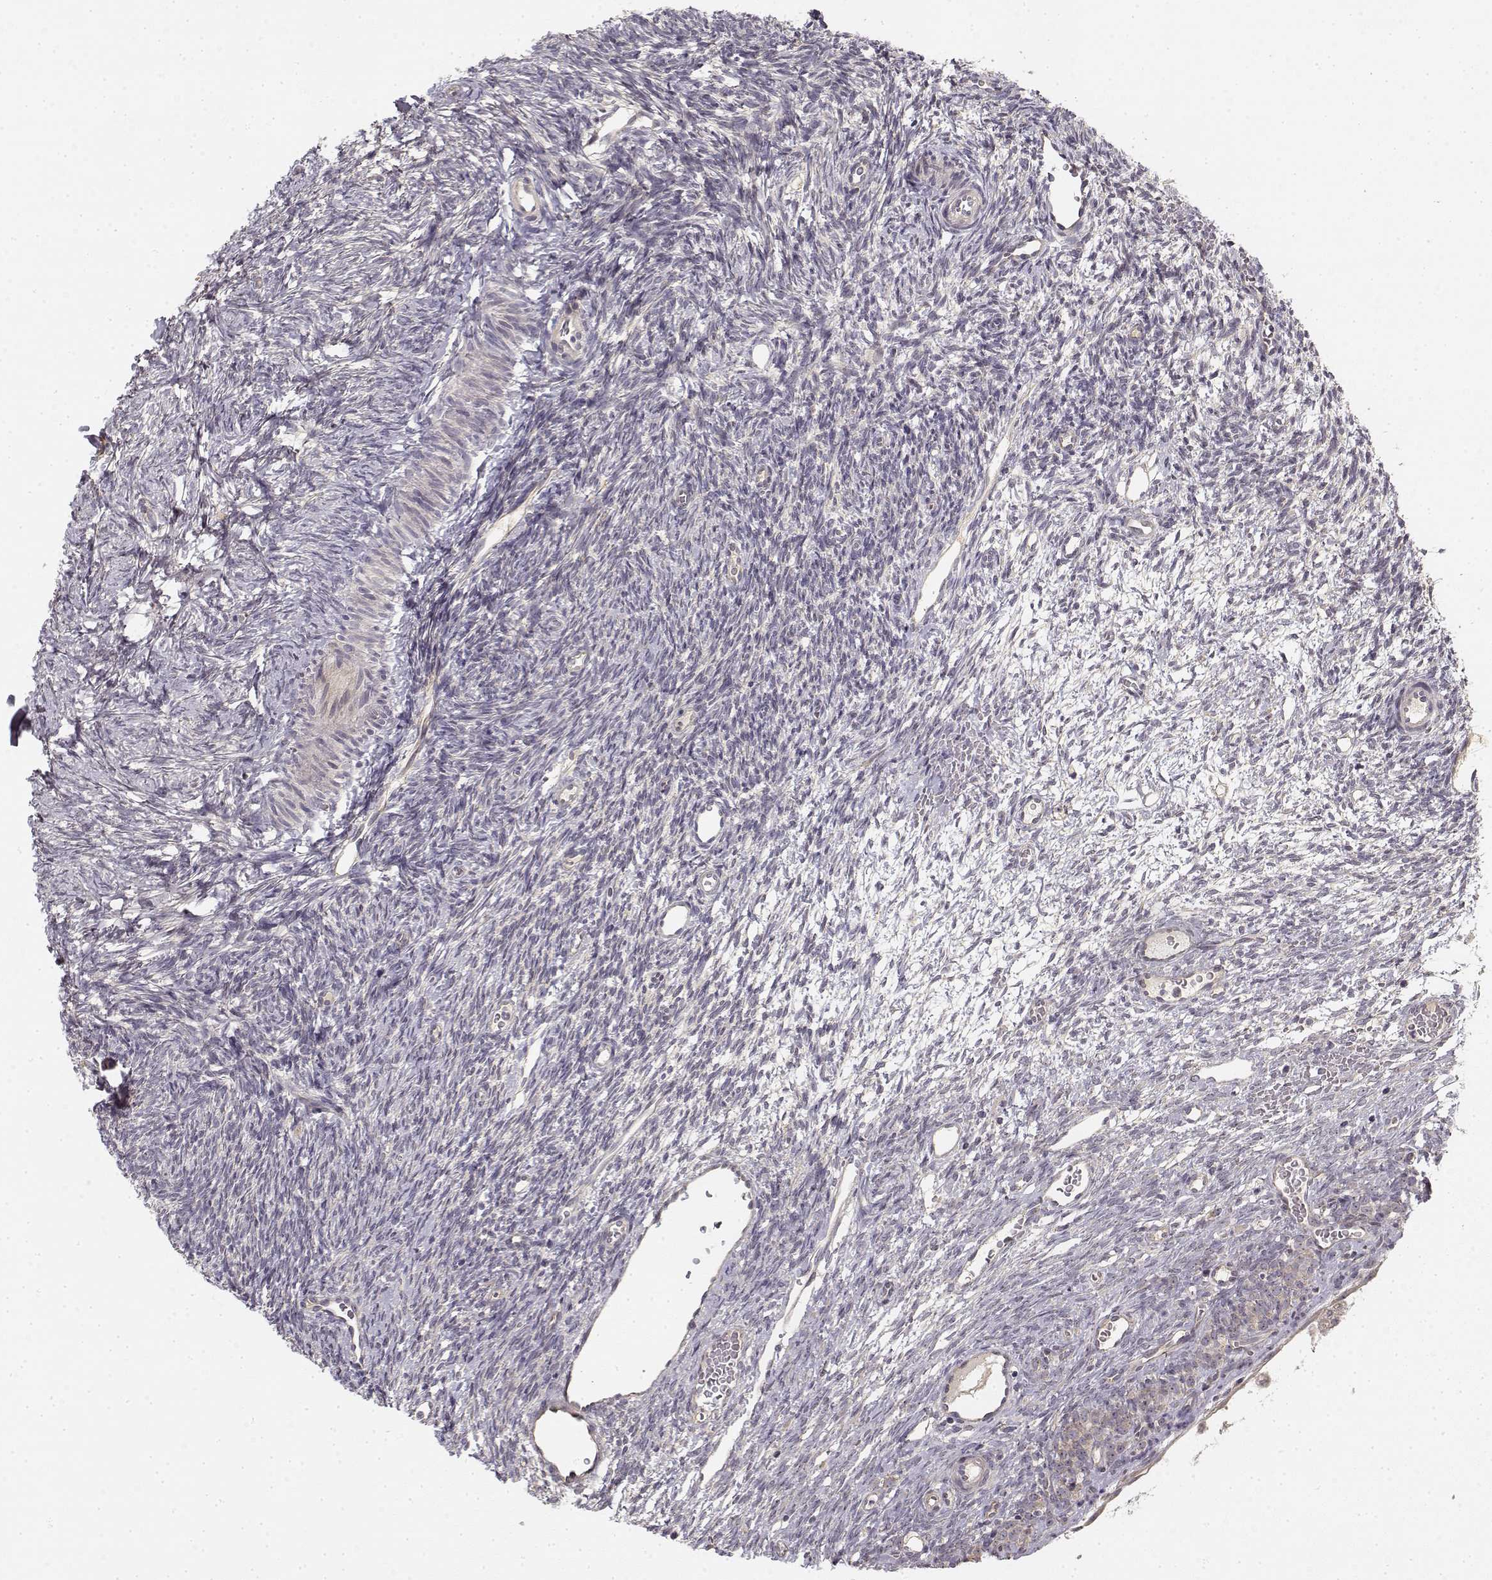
{"staining": {"intensity": "negative", "quantity": "none", "location": "none"}, "tissue": "ovary", "cell_type": "Follicle cells", "image_type": "normal", "snomed": [{"axis": "morphology", "description": "Normal tissue, NOS"}, {"axis": "topography", "description": "Ovary"}], "caption": "An immunohistochemistry (IHC) micrograph of normal ovary is shown. There is no staining in follicle cells of ovary.", "gene": "MED12L", "patient": {"sex": "female", "age": 34}}